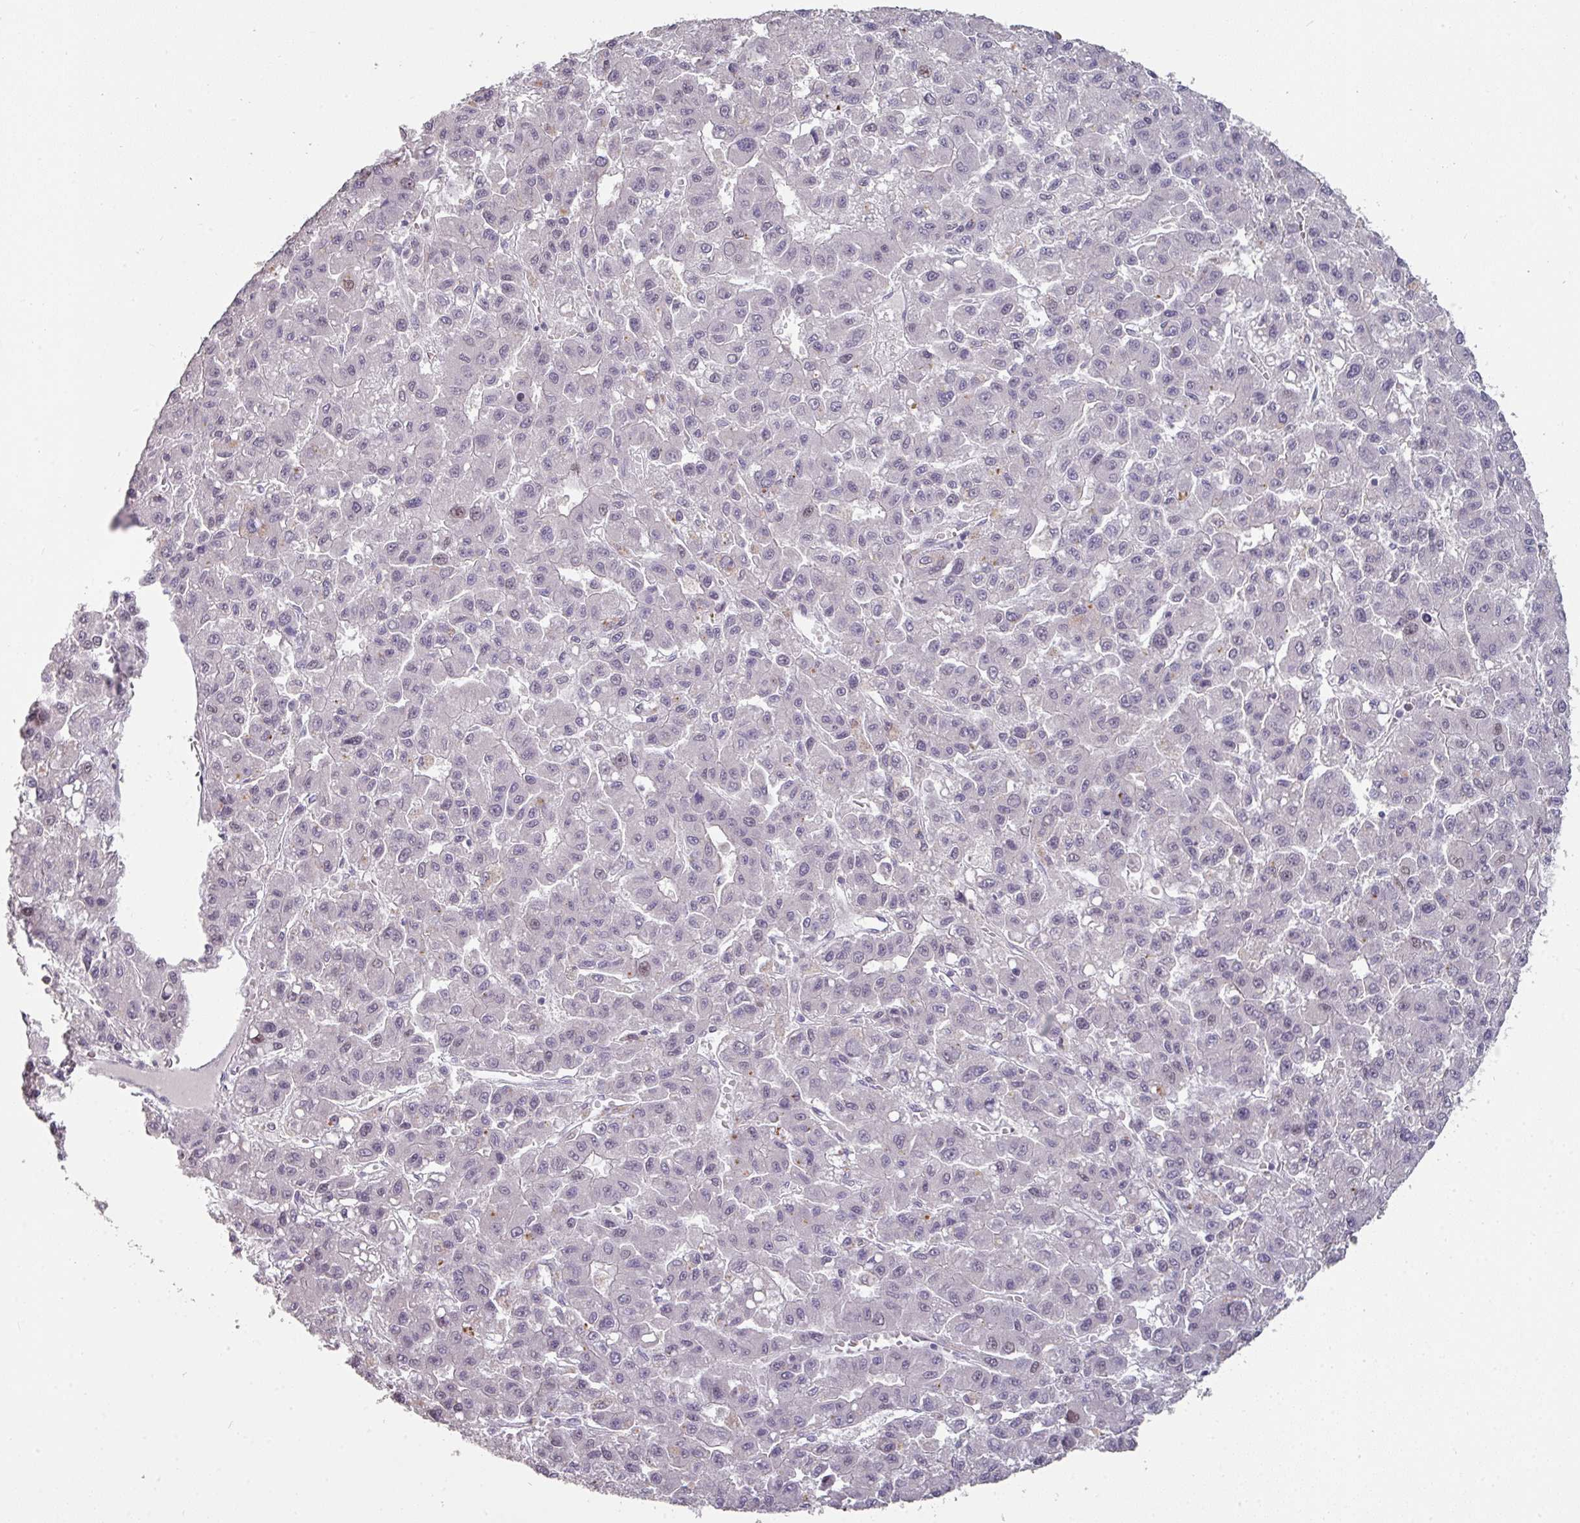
{"staining": {"intensity": "weak", "quantity": "<25%", "location": "nuclear"}, "tissue": "liver cancer", "cell_type": "Tumor cells", "image_type": "cancer", "snomed": [{"axis": "morphology", "description": "Carcinoma, Hepatocellular, NOS"}, {"axis": "topography", "description": "Liver"}], "caption": "An image of hepatocellular carcinoma (liver) stained for a protein exhibits no brown staining in tumor cells.", "gene": "GTF2H3", "patient": {"sex": "male", "age": 70}}